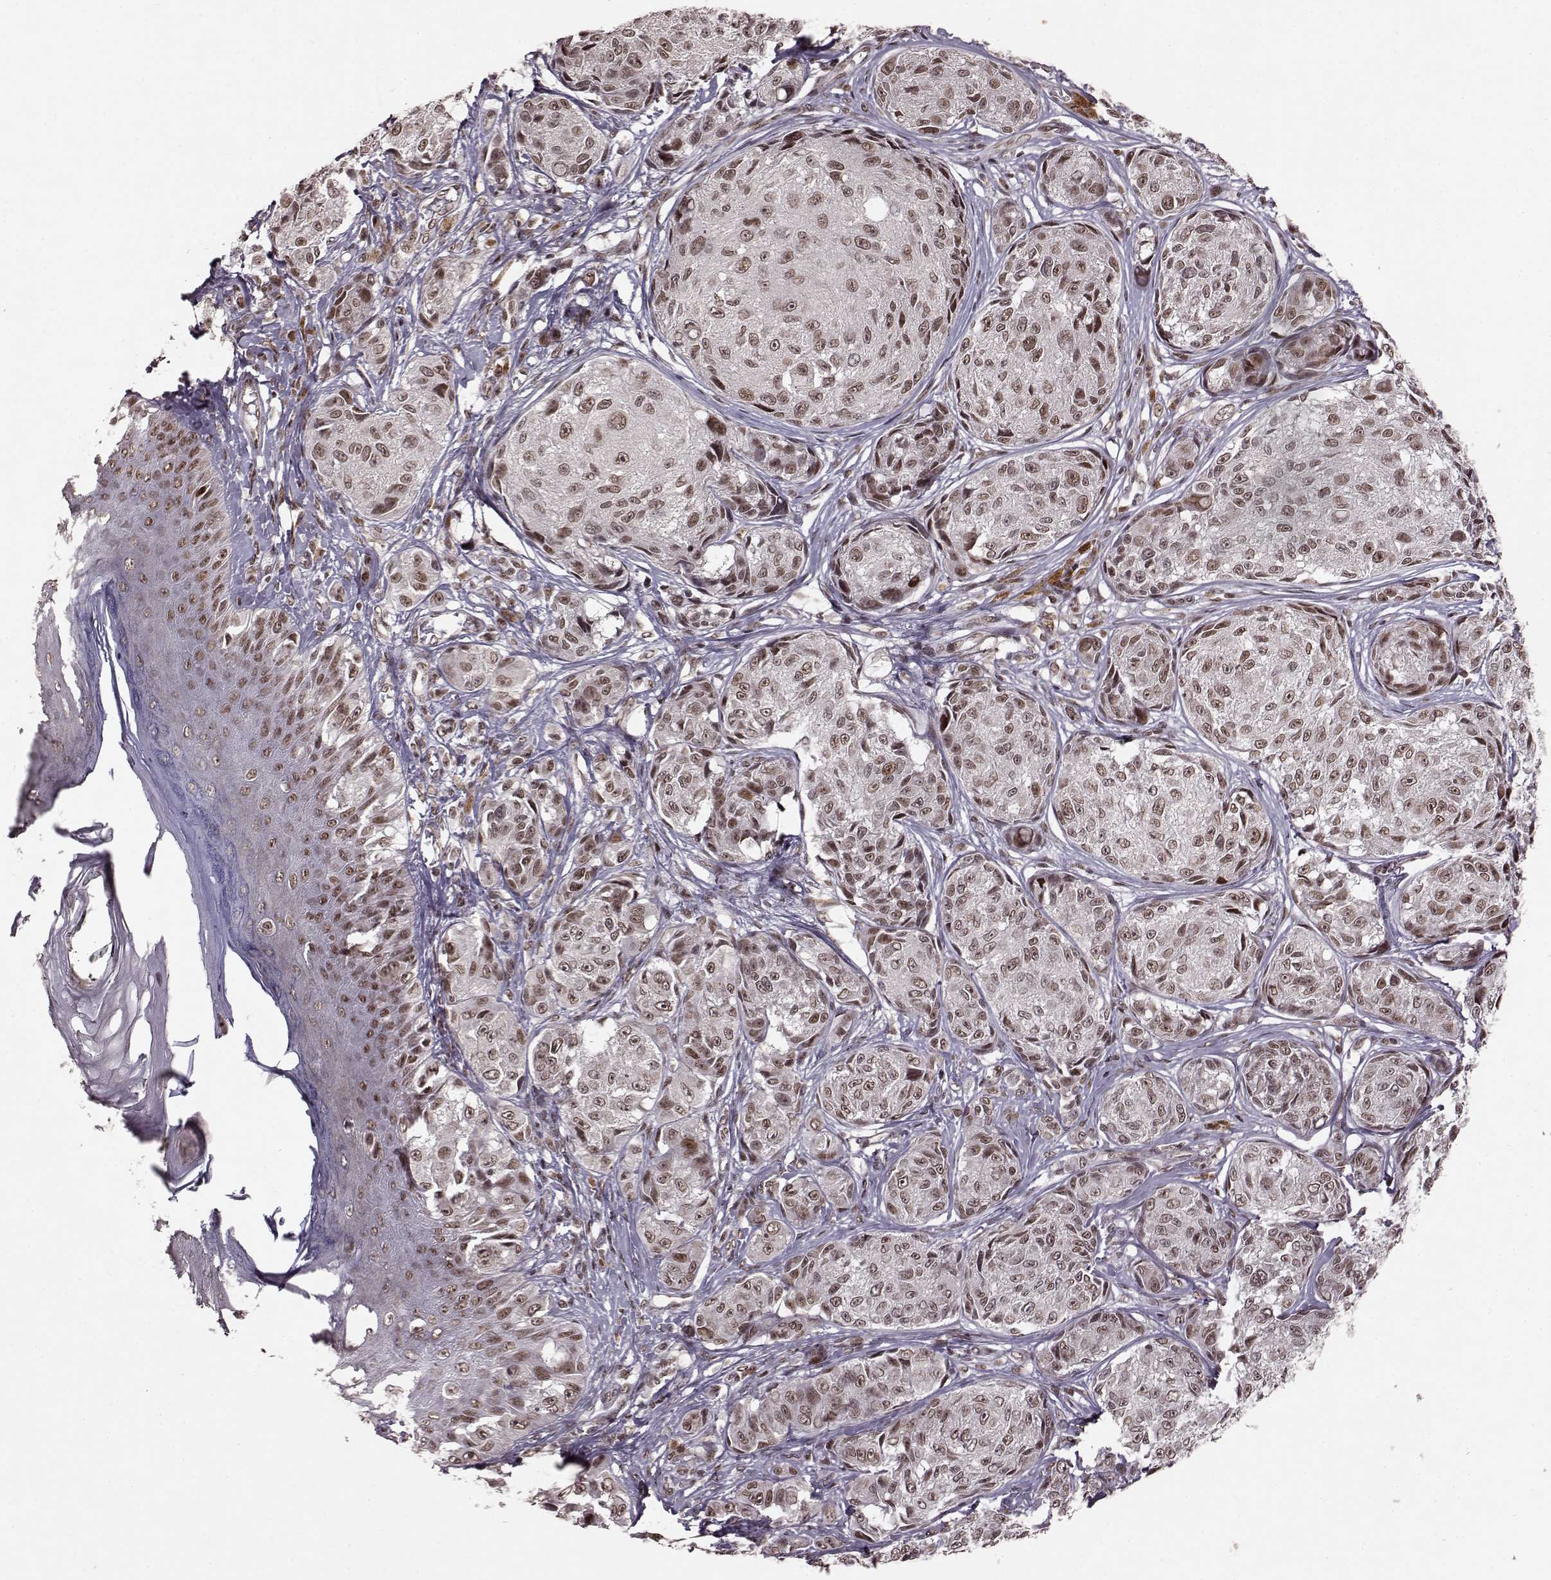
{"staining": {"intensity": "weak", "quantity": ">75%", "location": "nuclear"}, "tissue": "melanoma", "cell_type": "Tumor cells", "image_type": "cancer", "snomed": [{"axis": "morphology", "description": "Malignant melanoma, NOS"}, {"axis": "topography", "description": "Skin"}], "caption": "This micrograph shows immunohistochemistry (IHC) staining of malignant melanoma, with low weak nuclear positivity in about >75% of tumor cells.", "gene": "RRAGD", "patient": {"sex": "male", "age": 61}}